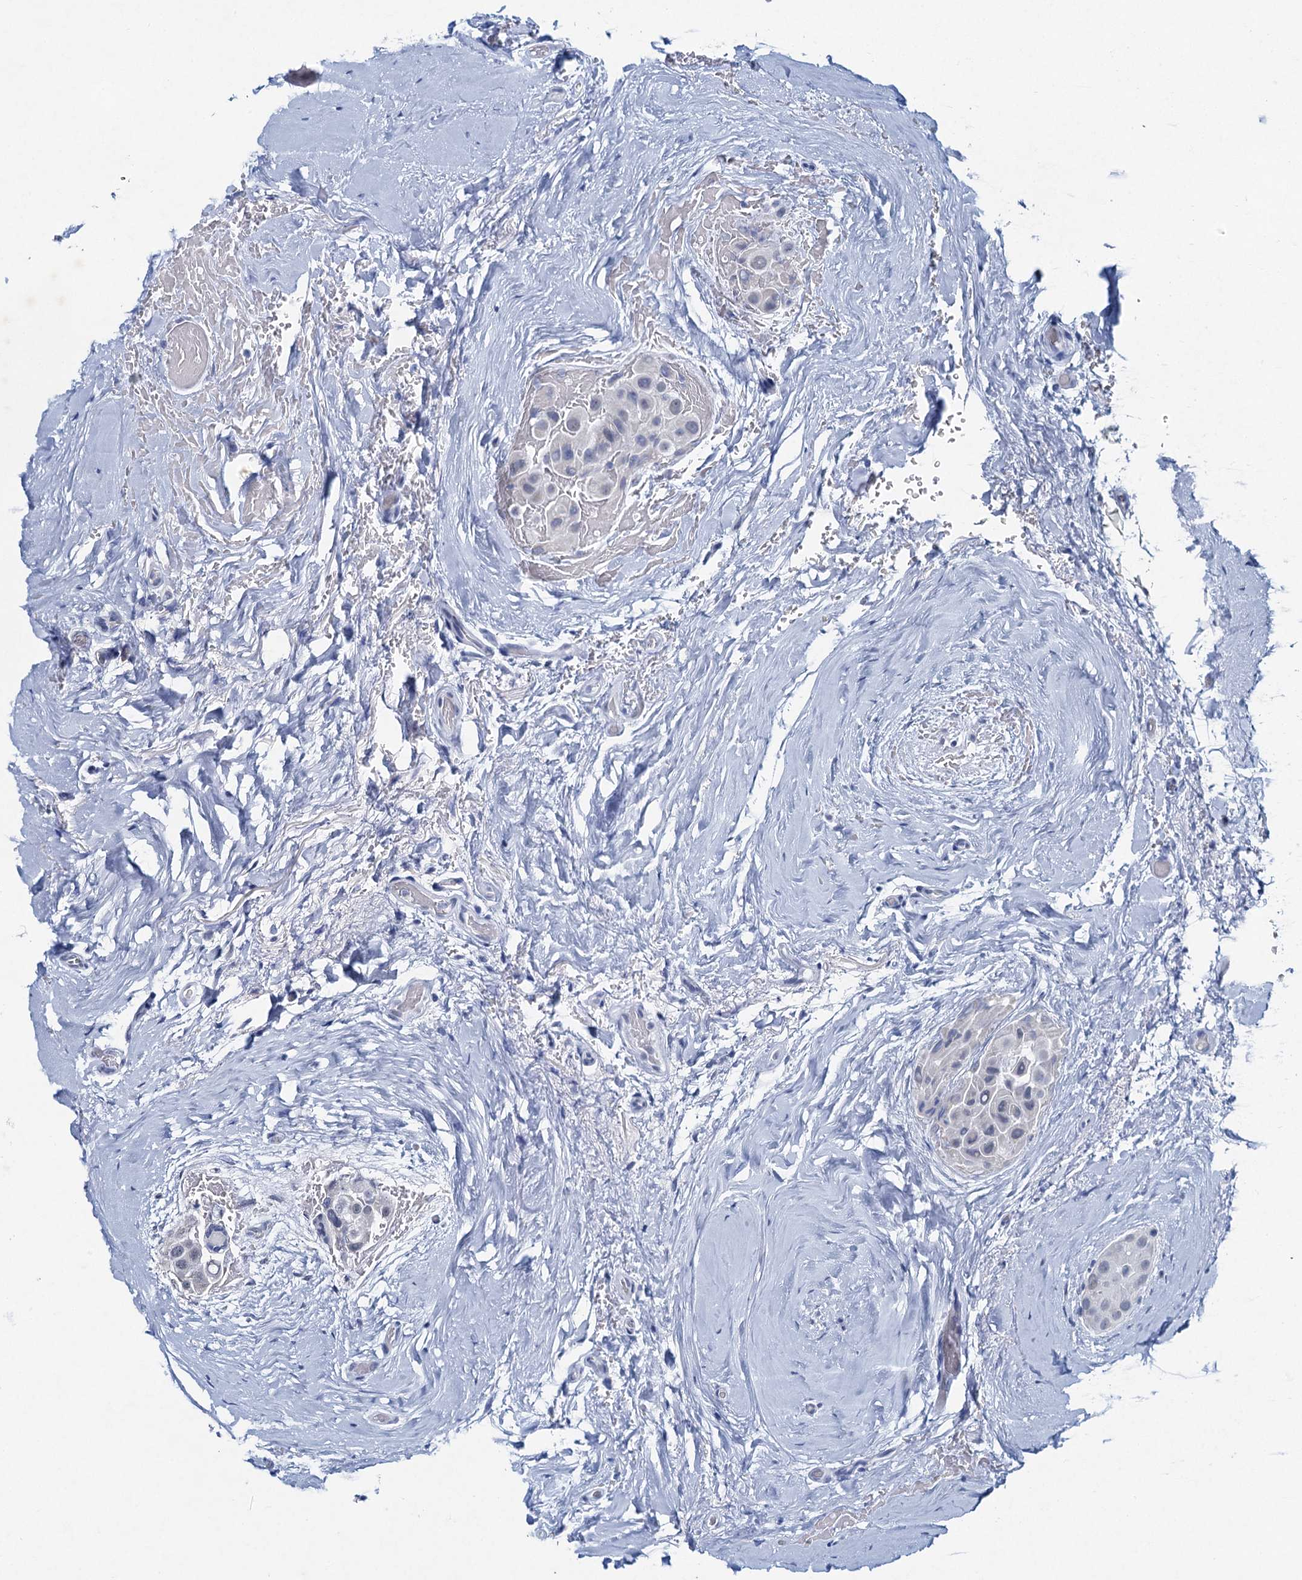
{"staining": {"intensity": "negative", "quantity": "none", "location": "none"}, "tissue": "thyroid cancer", "cell_type": "Tumor cells", "image_type": "cancer", "snomed": [{"axis": "morphology", "description": "Papillary adenocarcinoma, NOS"}, {"axis": "topography", "description": "Thyroid gland"}], "caption": "Papillary adenocarcinoma (thyroid) was stained to show a protein in brown. There is no significant staining in tumor cells. The staining is performed using DAB brown chromogen with nuclei counter-stained in using hematoxylin.", "gene": "HAPSTR1", "patient": {"sex": "male", "age": 33}}